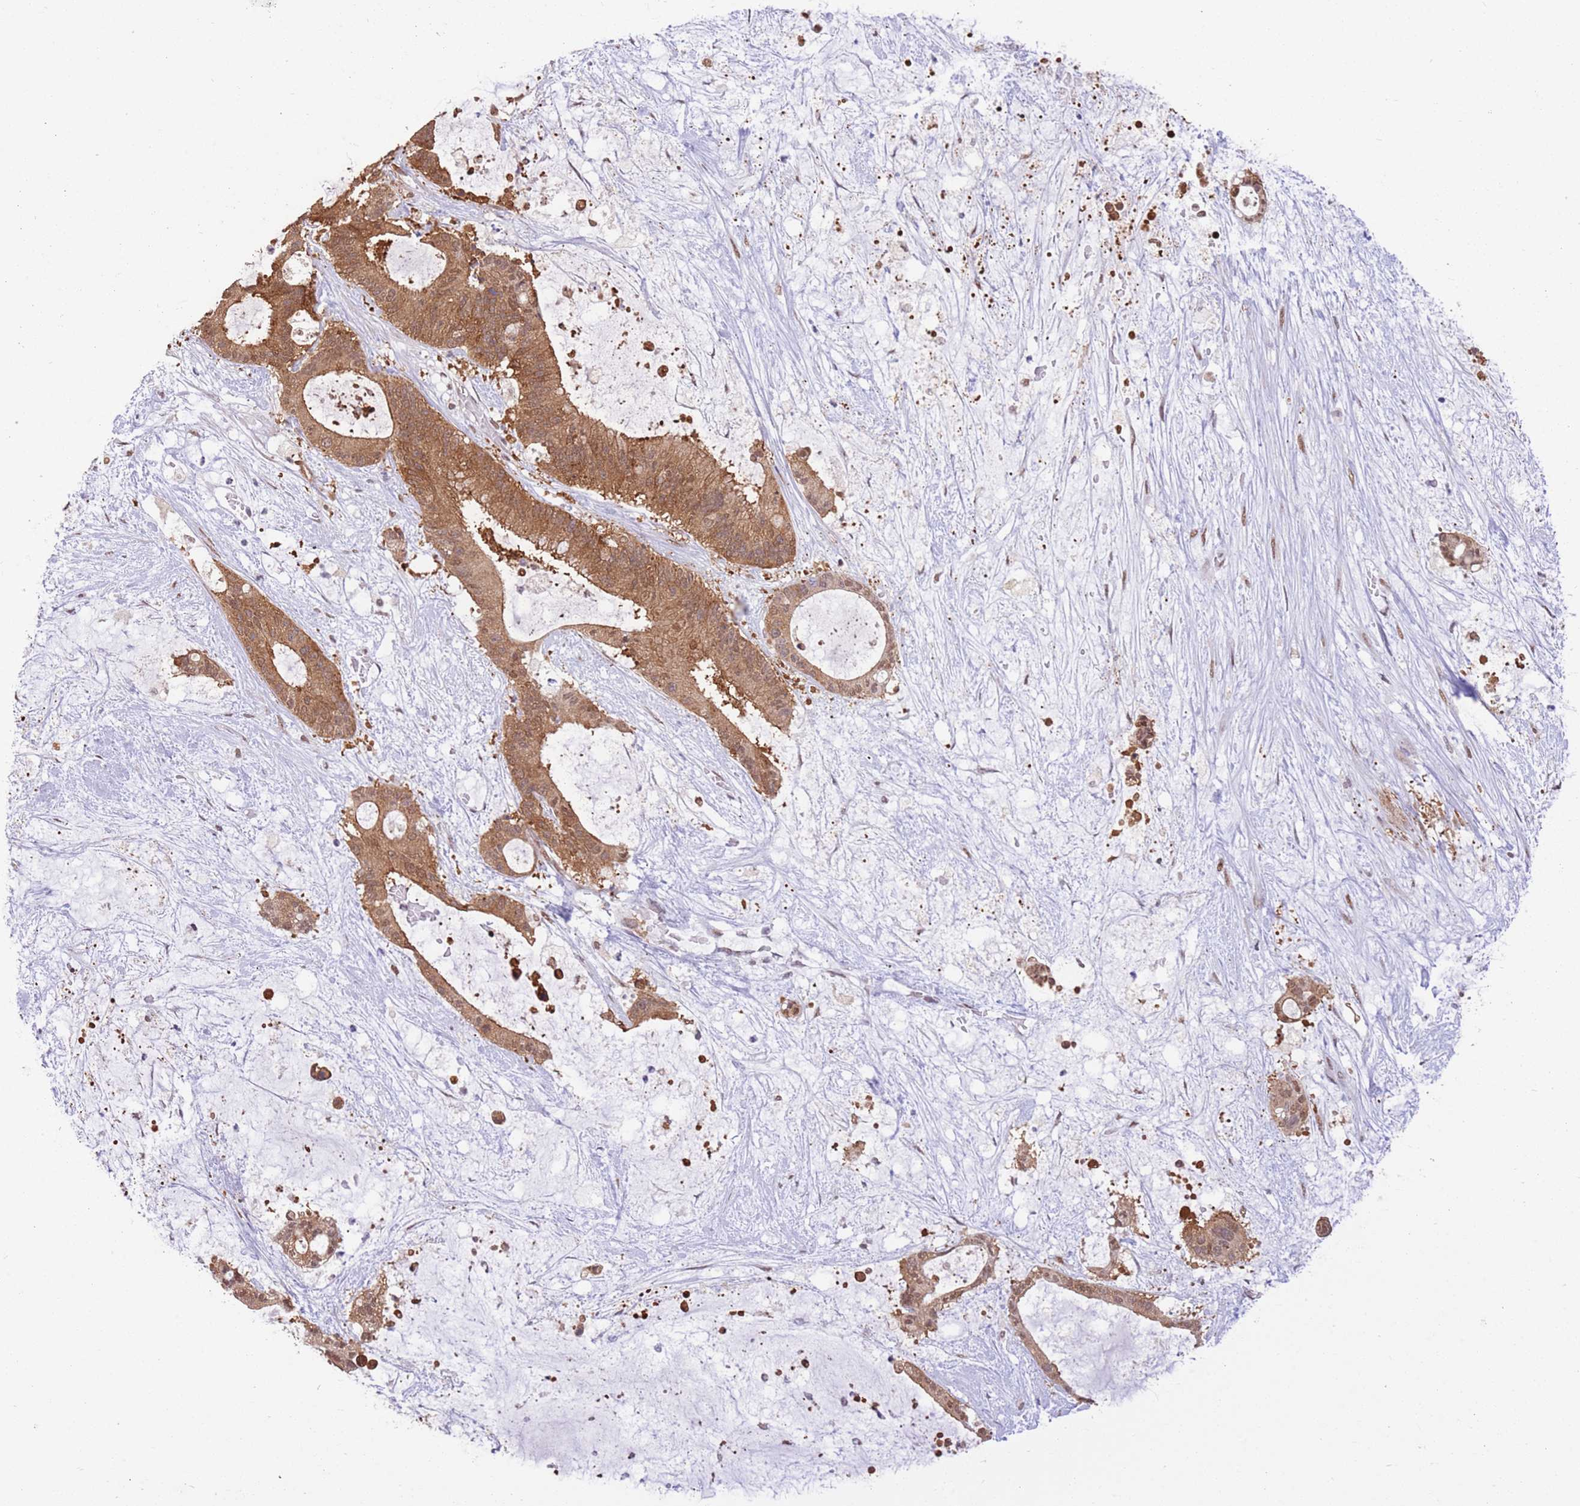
{"staining": {"intensity": "moderate", "quantity": ">75%", "location": "cytoplasmic/membranous,nuclear"}, "tissue": "liver cancer", "cell_type": "Tumor cells", "image_type": "cancer", "snomed": [{"axis": "morphology", "description": "Normal tissue, NOS"}, {"axis": "morphology", "description": "Cholangiocarcinoma"}, {"axis": "topography", "description": "Liver"}, {"axis": "topography", "description": "Peripheral nerve tissue"}], "caption": "Protein expression analysis of human liver cholangiocarcinoma reveals moderate cytoplasmic/membranous and nuclear positivity in approximately >75% of tumor cells.", "gene": "TRIM32", "patient": {"sex": "female", "age": 73}}